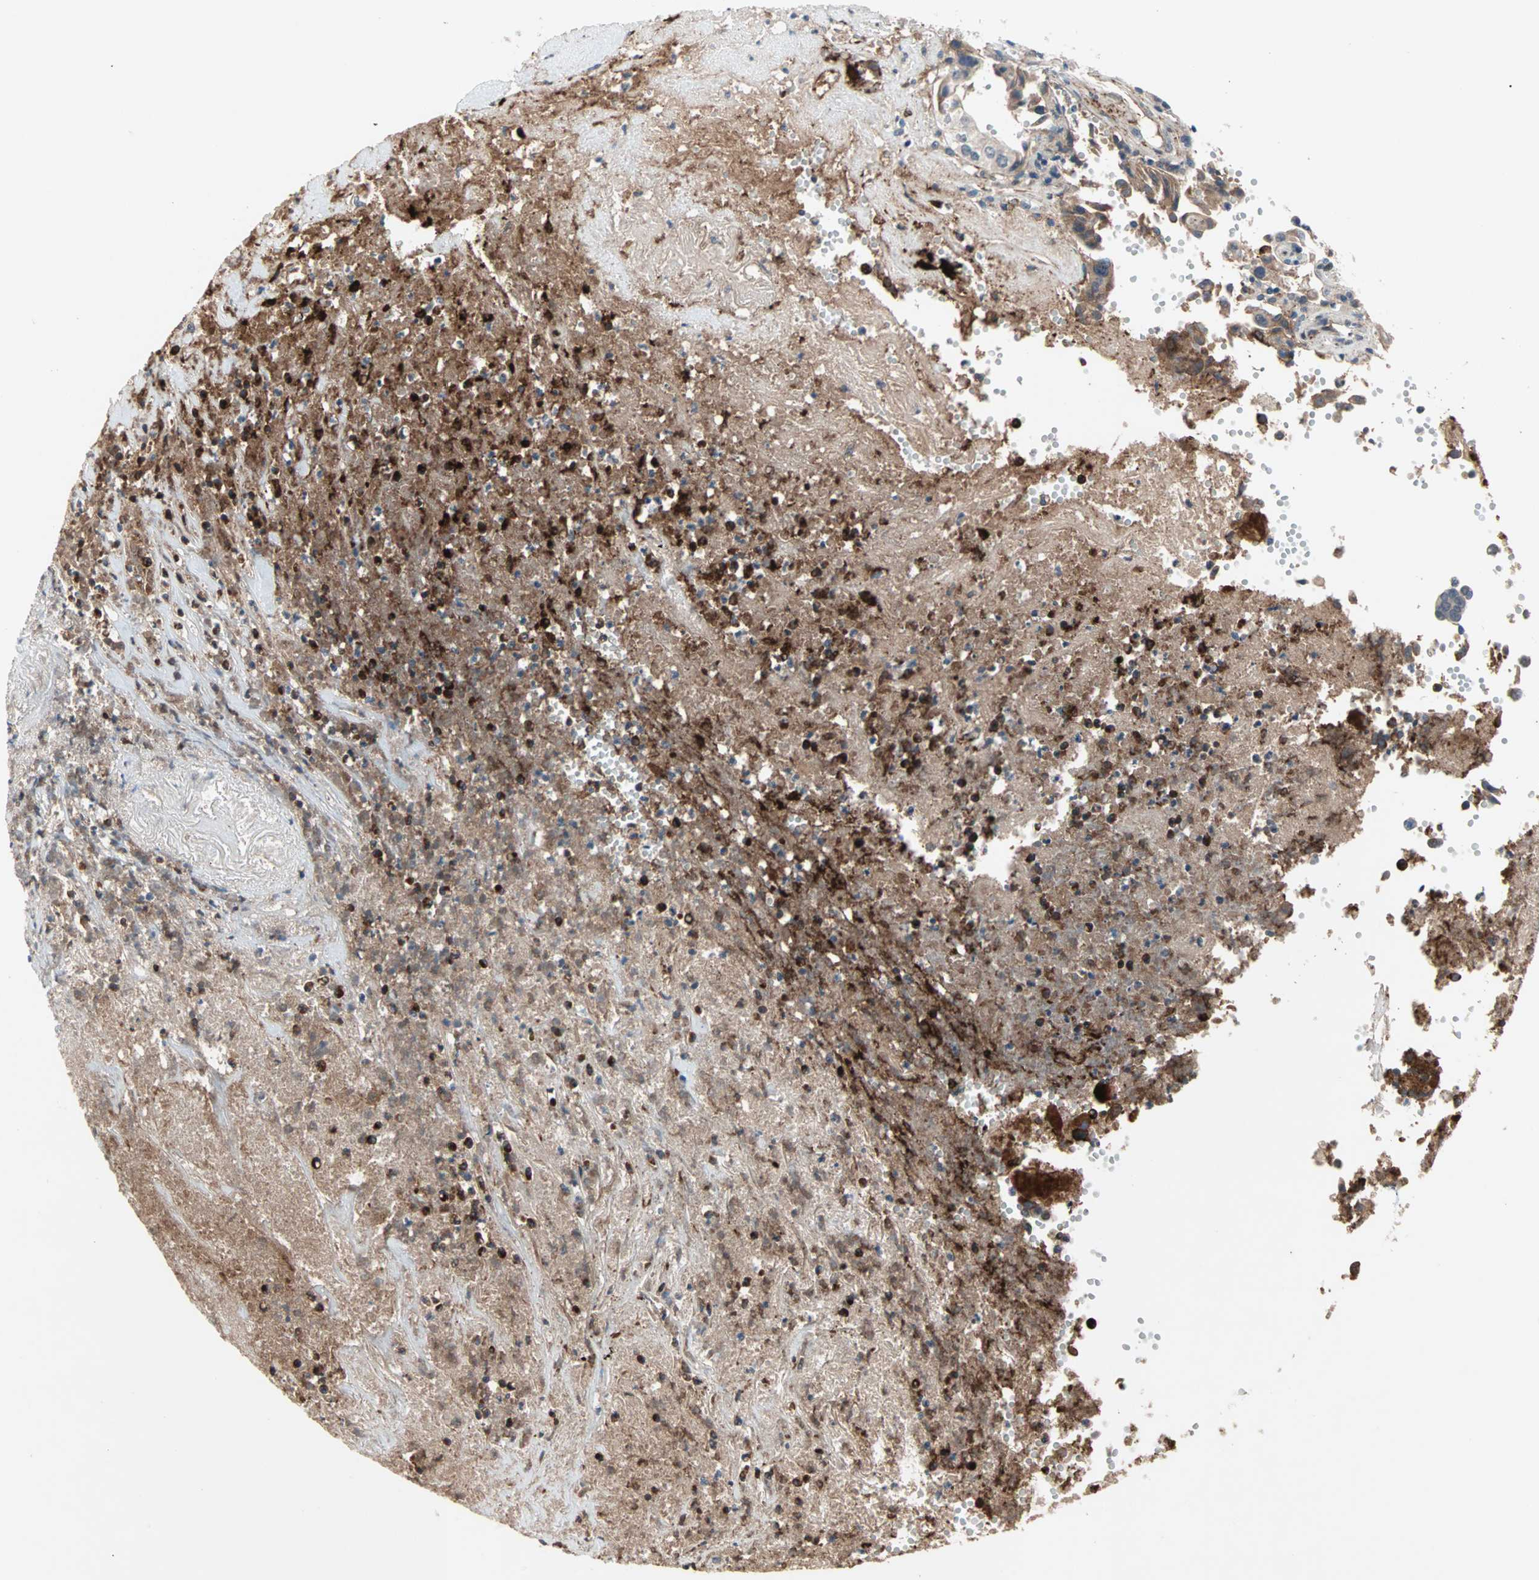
{"staining": {"intensity": "moderate", "quantity": "25%-75%", "location": "cytoplasmic/membranous"}, "tissue": "liver cancer", "cell_type": "Tumor cells", "image_type": "cancer", "snomed": [{"axis": "morphology", "description": "Cholangiocarcinoma"}, {"axis": "topography", "description": "Liver"}], "caption": "Liver cancer (cholangiocarcinoma) tissue shows moderate cytoplasmic/membranous expression in approximately 25%-75% of tumor cells", "gene": "PROS1", "patient": {"sex": "female", "age": 61}}